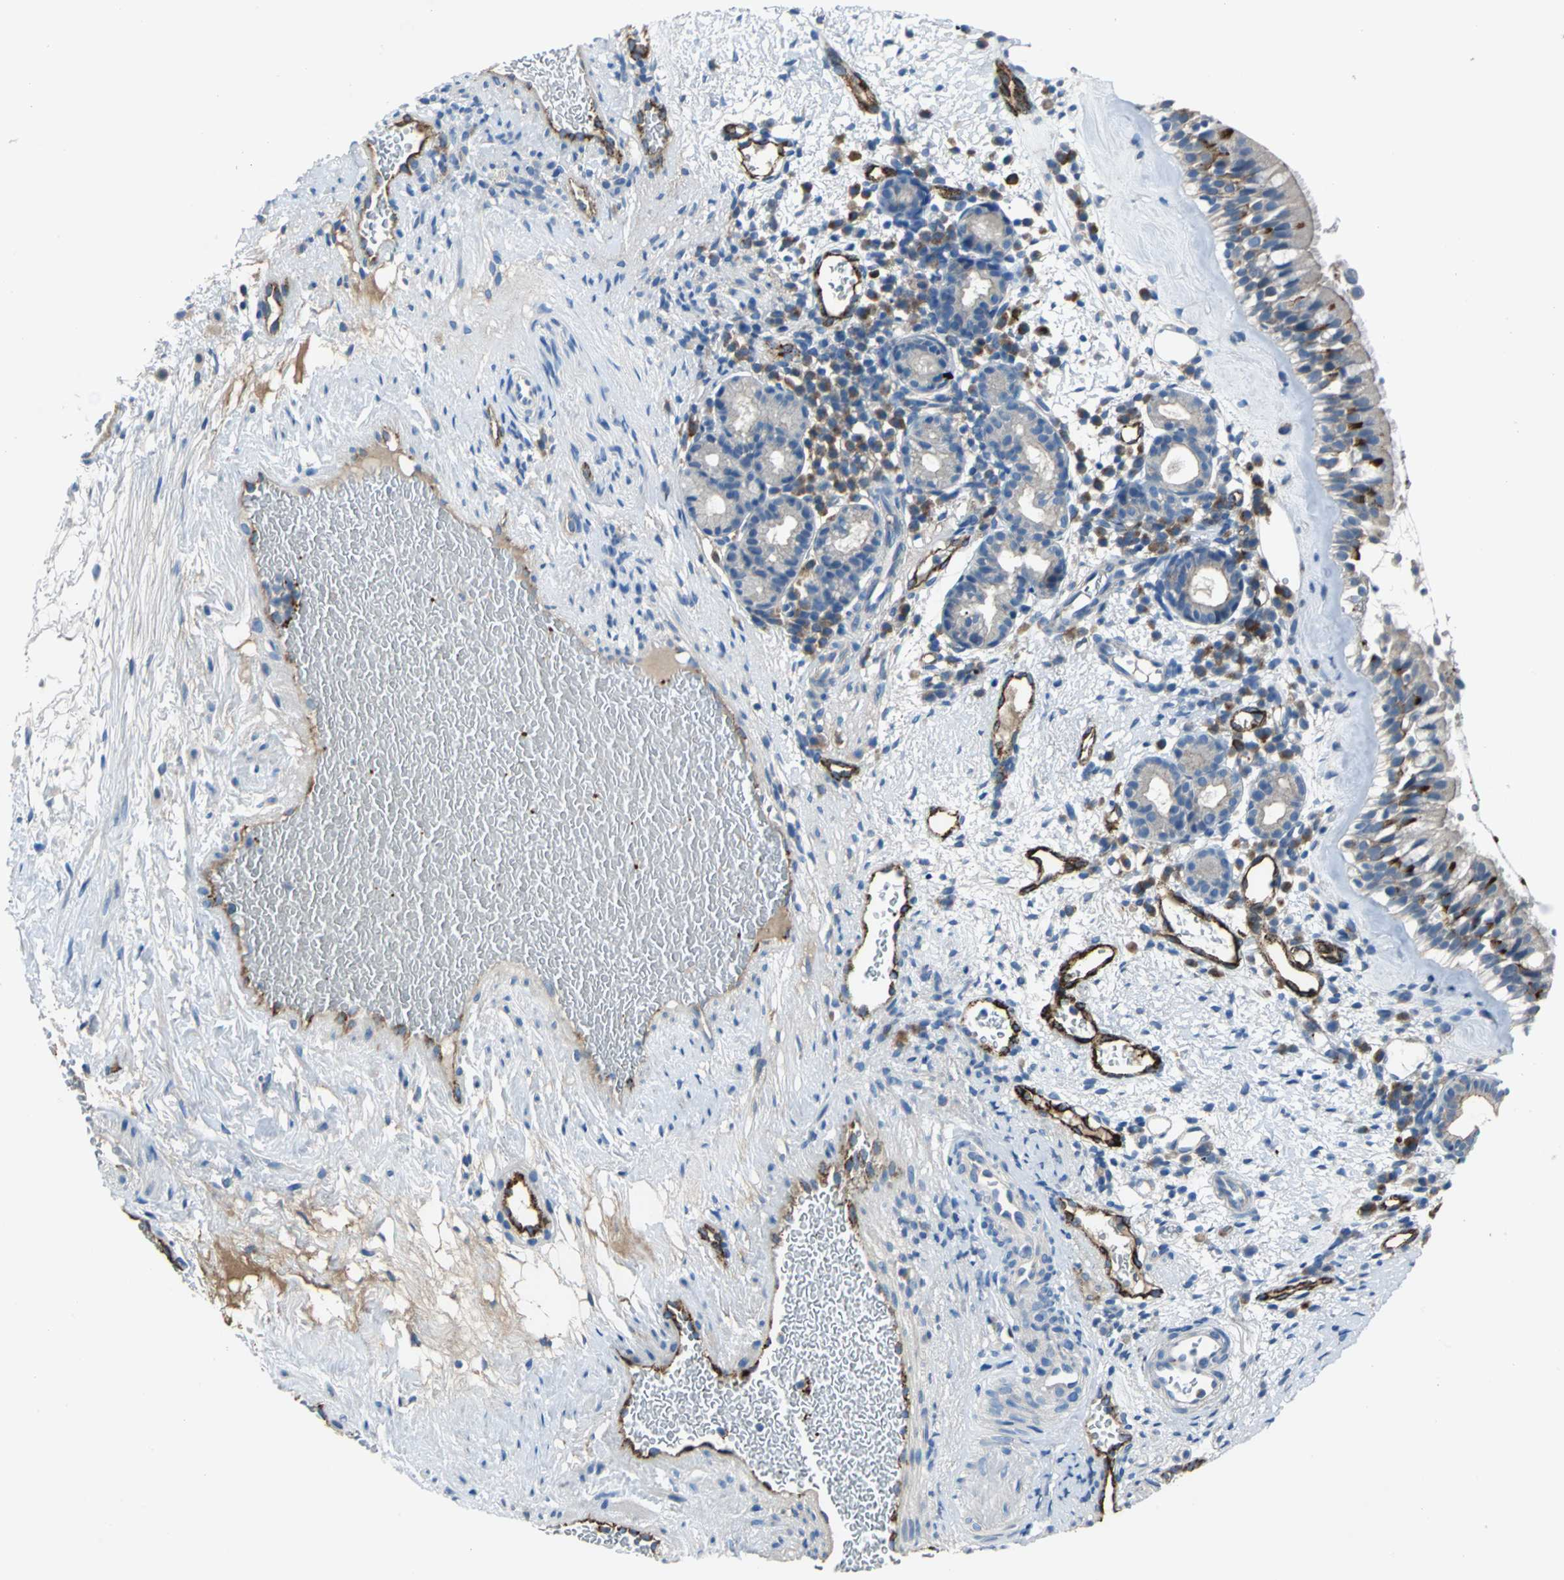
{"staining": {"intensity": "negative", "quantity": "none", "location": "none"}, "tissue": "nasopharynx", "cell_type": "Respiratory epithelial cells", "image_type": "normal", "snomed": [{"axis": "morphology", "description": "Normal tissue, NOS"}, {"axis": "morphology", "description": "Inflammation, NOS"}, {"axis": "topography", "description": "Nasopharynx"}], "caption": "This is an IHC photomicrograph of benign nasopharynx. There is no expression in respiratory epithelial cells.", "gene": "SELP", "patient": {"sex": "female", "age": 55}}